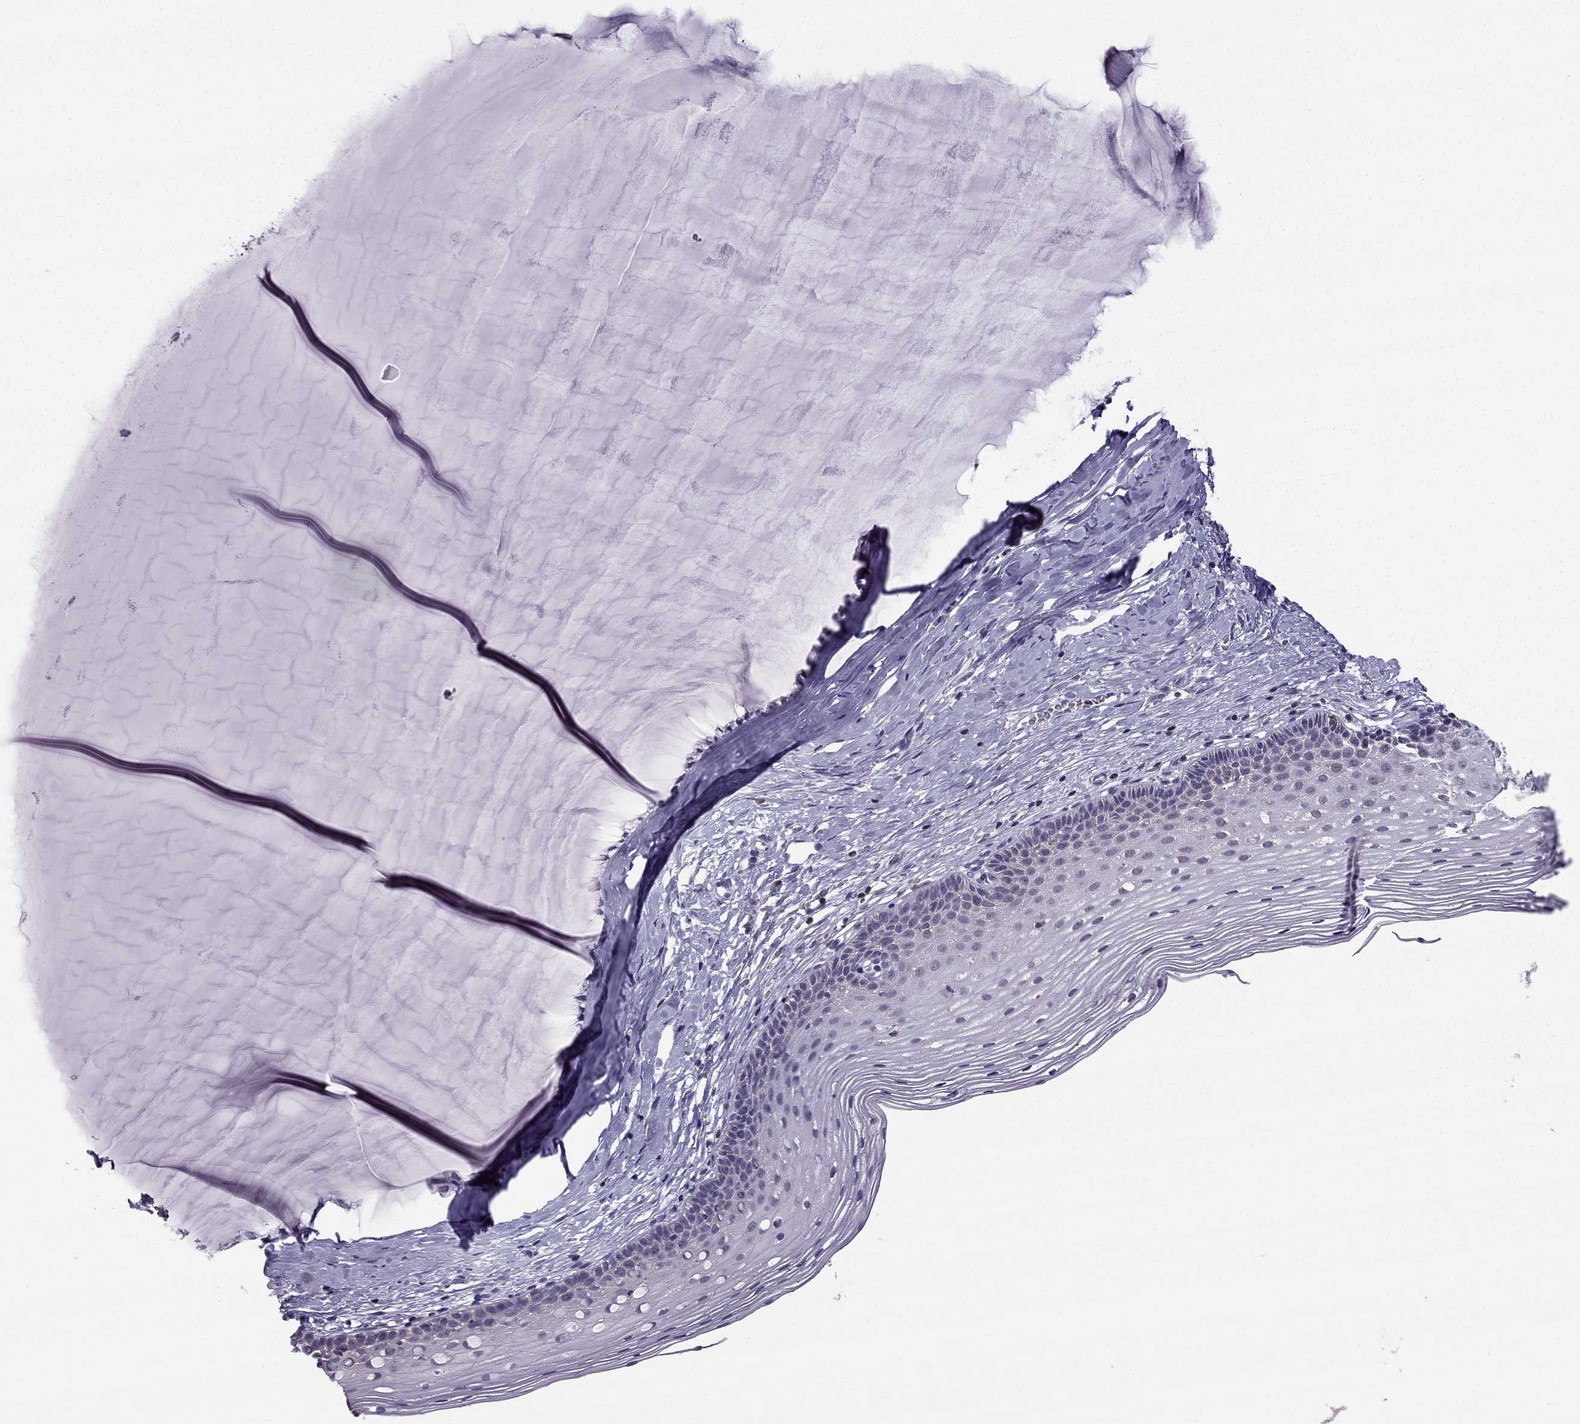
{"staining": {"intensity": "negative", "quantity": "none", "location": "none"}, "tissue": "cervix", "cell_type": "Glandular cells", "image_type": "normal", "snomed": [{"axis": "morphology", "description": "Normal tissue, NOS"}, {"axis": "topography", "description": "Cervix"}], "caption": "Glandular cells show no significant protein expression in benign cervix.", "gene": "CCK", "patient": {"sex": "female", "age": 40}}